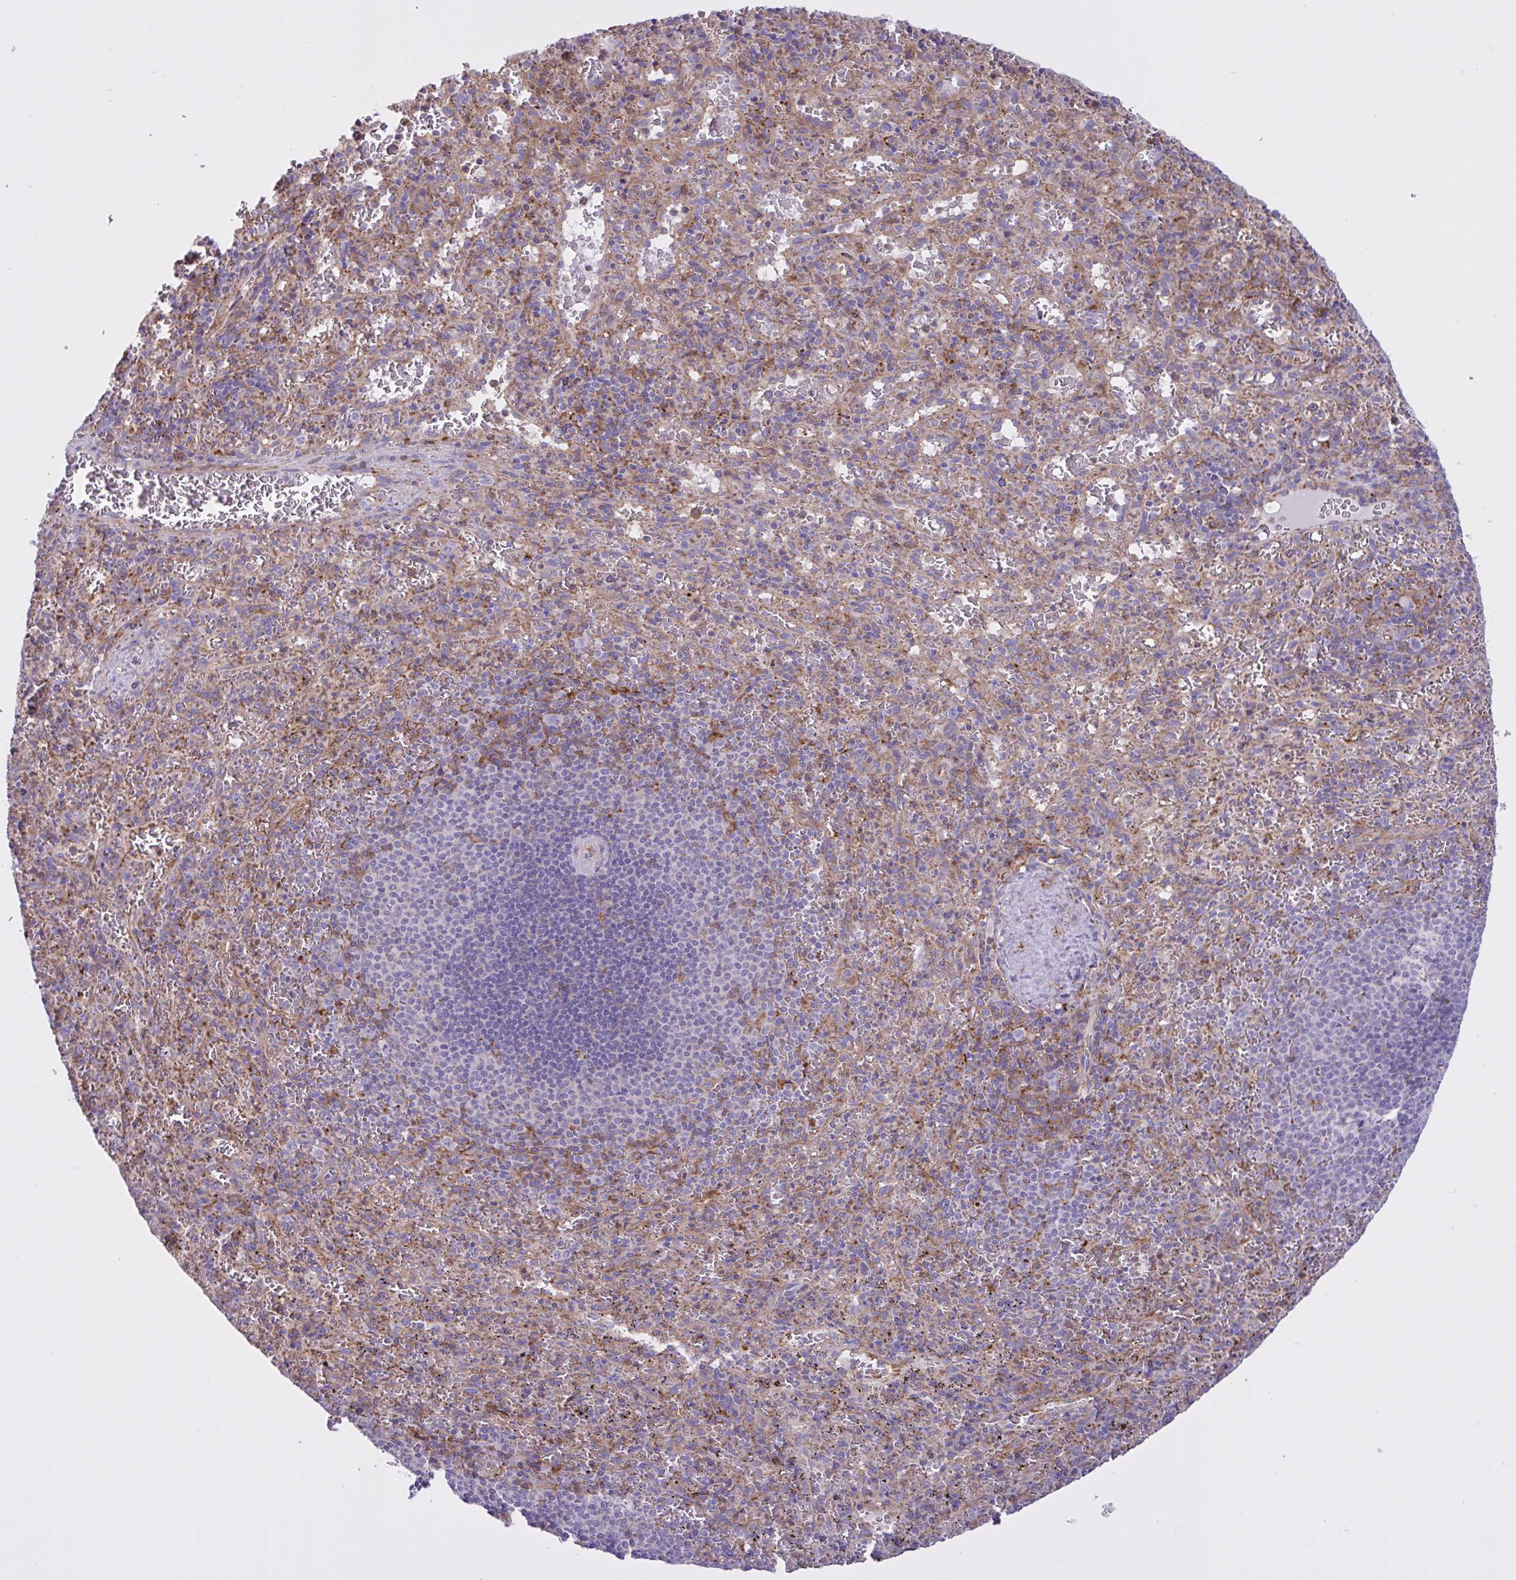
{"staining": {"intensity": "moderate", "quantity": "<25%", "location": "cytoplasmic/membranous"}, "tissue": "spleen", "cell_type": "Cells in red pulp", "image_type": "normal", "snomed": [{"axis": "morphology", "description": "Normal tissue, NOS"}, {"axis": "topography", "description": "Spleen"}], "caption": "Immunohistochemistry (IHC) photomicrograph of benign spleen: spleen stained using immunohistochemistry (IHC) exhibits low levels of moderate protein expression localized specifically in the cytoplasmic/membranous of cells in red pulp, appearing as a cytoplasmic/membranous brown color.", "gene": "OR51M1", "patient": {"sex": "male", "age": 57}}